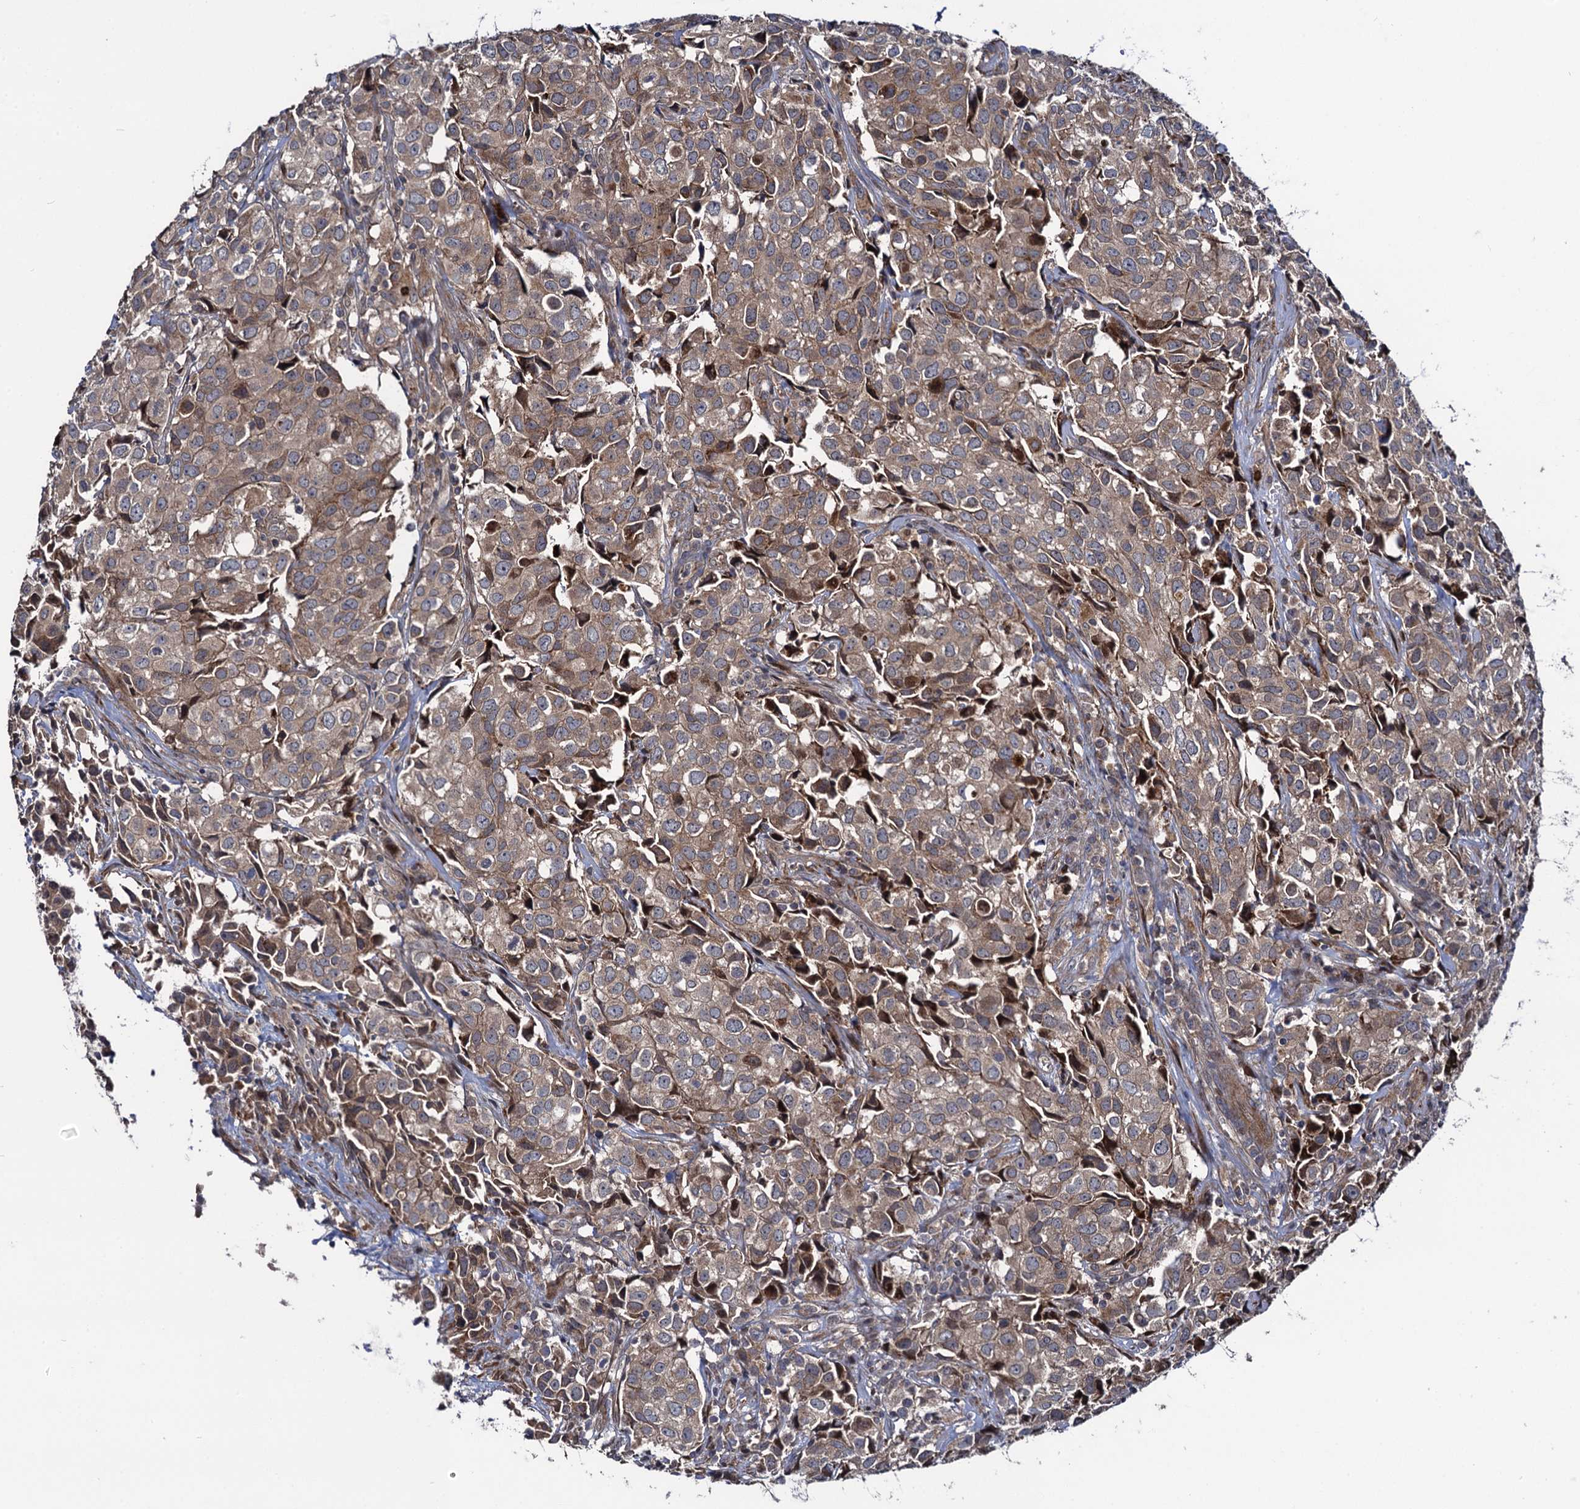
{"staining": {"intensity": "weak", "quantity": ">75%", "location": "cytoplasmic/membranous"}, "tissue": "urothelial cancer", "cell_type": "Tumor cells", "image_type": "cancer", "snomed": [{"axis": "morphology", "description": "Urothelial carcinoma, High grade"}, {"axis": "topography", "description": "Urinary bladder"}], "caption": "High-magnification brightfield microscopy of urothelial carcinoma (high-grade) stained with DAB (brown) and counterstained with hematoxylin (blue). tumor cells exhibit weak cytoplasmic/membranous staining is present in approximately>75% of cells.", "gene": "KXD1", "patient": {"sex": "female", "age": 75}}